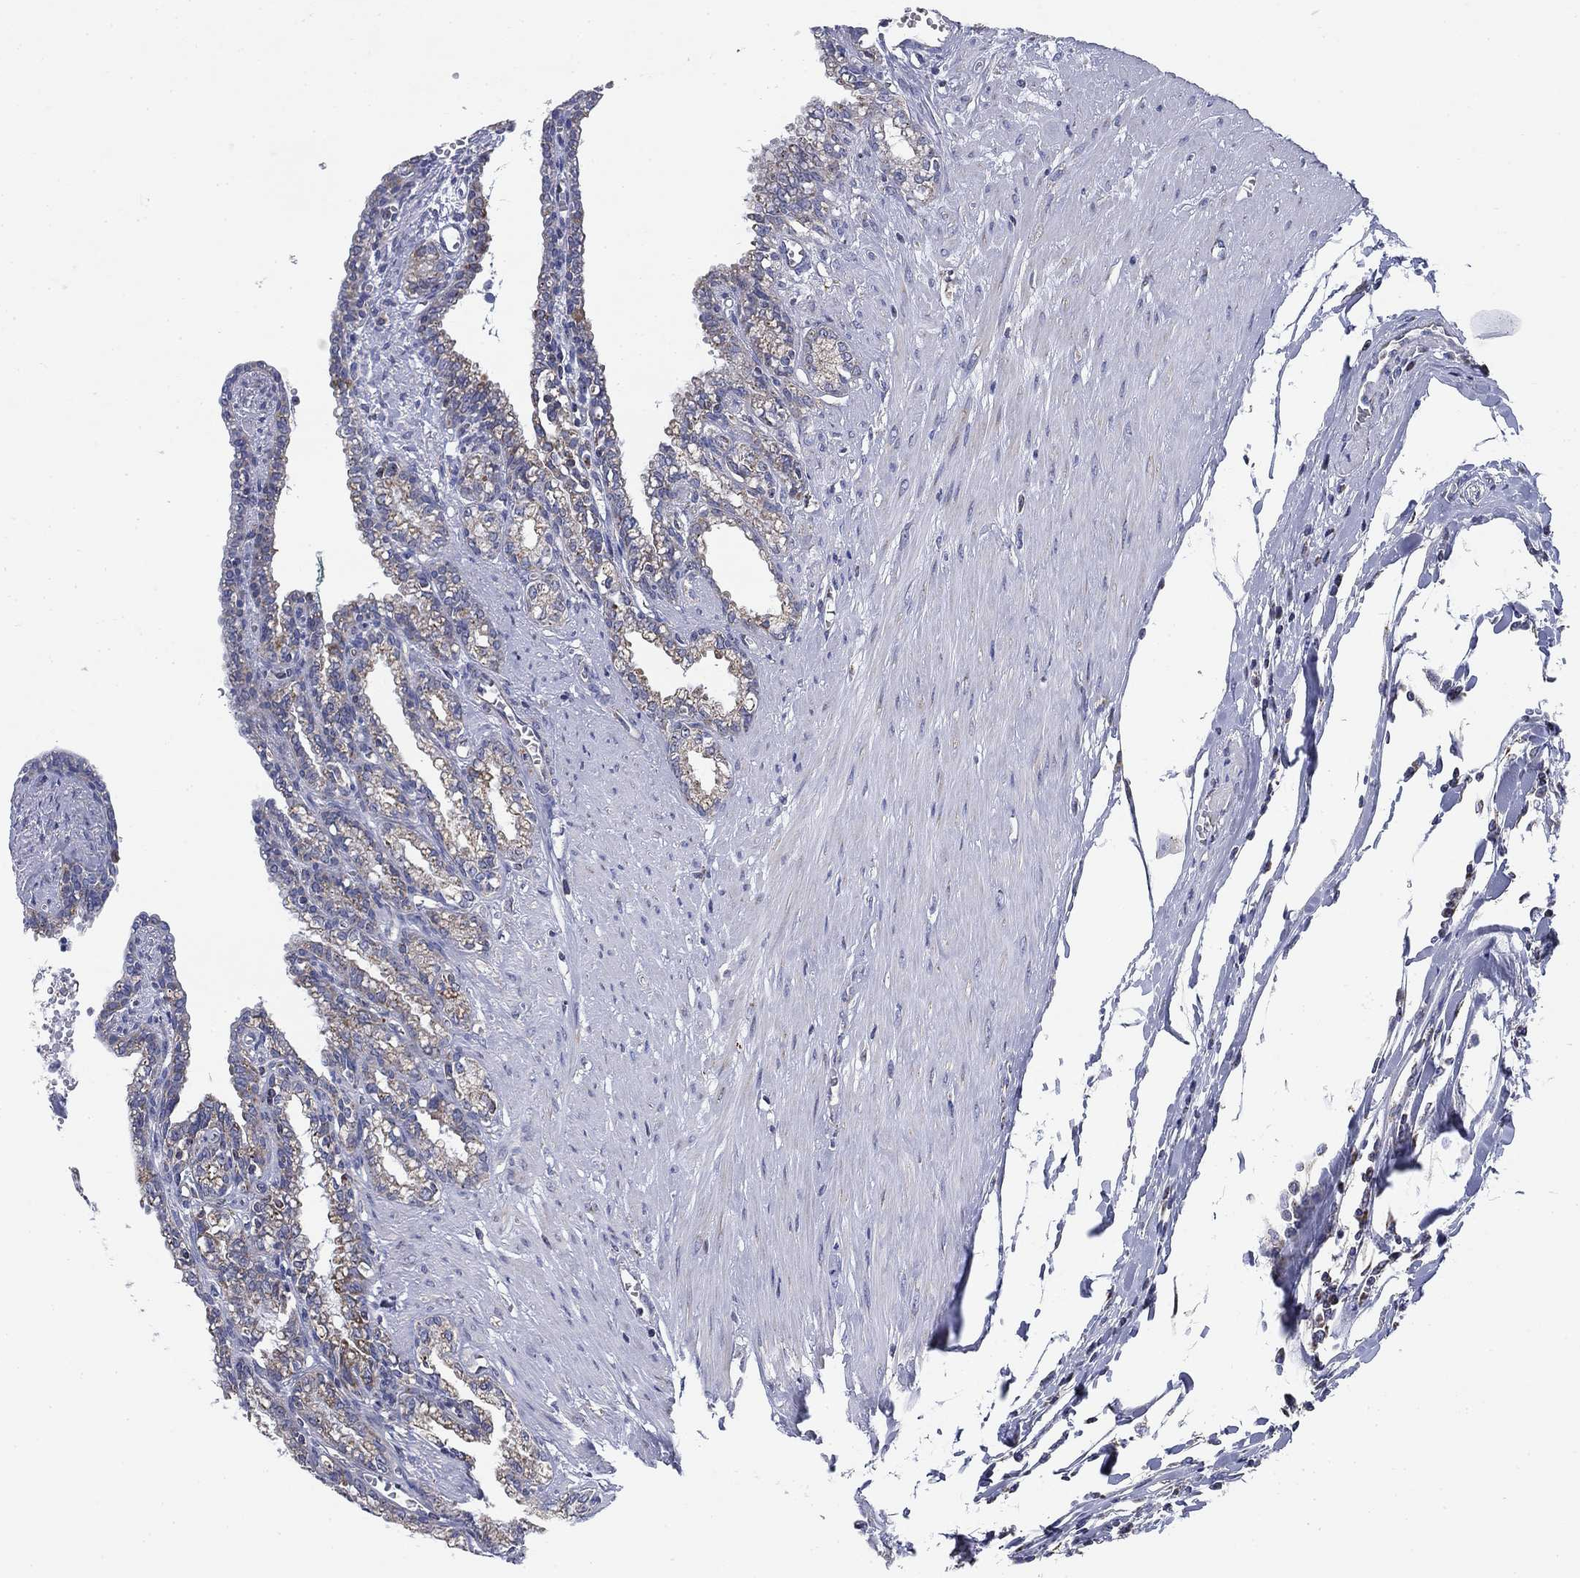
{"staining": {"intensity": "moderate", "quantity": "<25%", "location": "cytoplasmic/membranous"}, "tissue": "seminal vesicle", "cell_type": "Glandular cells", "image_type": "normal", "snomed": [{"axis": "morphology", "description": "Normal tissue, NOS"}, {"axis": "morphology", "description": "Urothelial carcinoma, NOS"}, {"axis": "topography", "description": "Urinary bladder"}, {"axis": "topography", "description": "Seminal veicle"}], "caption": "This micrograph exhibits unremarkable seminal vesicle stained with immunohistochemistry to label a protein in brown. The cytoplasmic/membranous of glandular cells show moderate positivity for the protein. Nuclei are counter-stained blue.", "gene": "NACAD", "patient": {"sex": "male", "age": 76}}